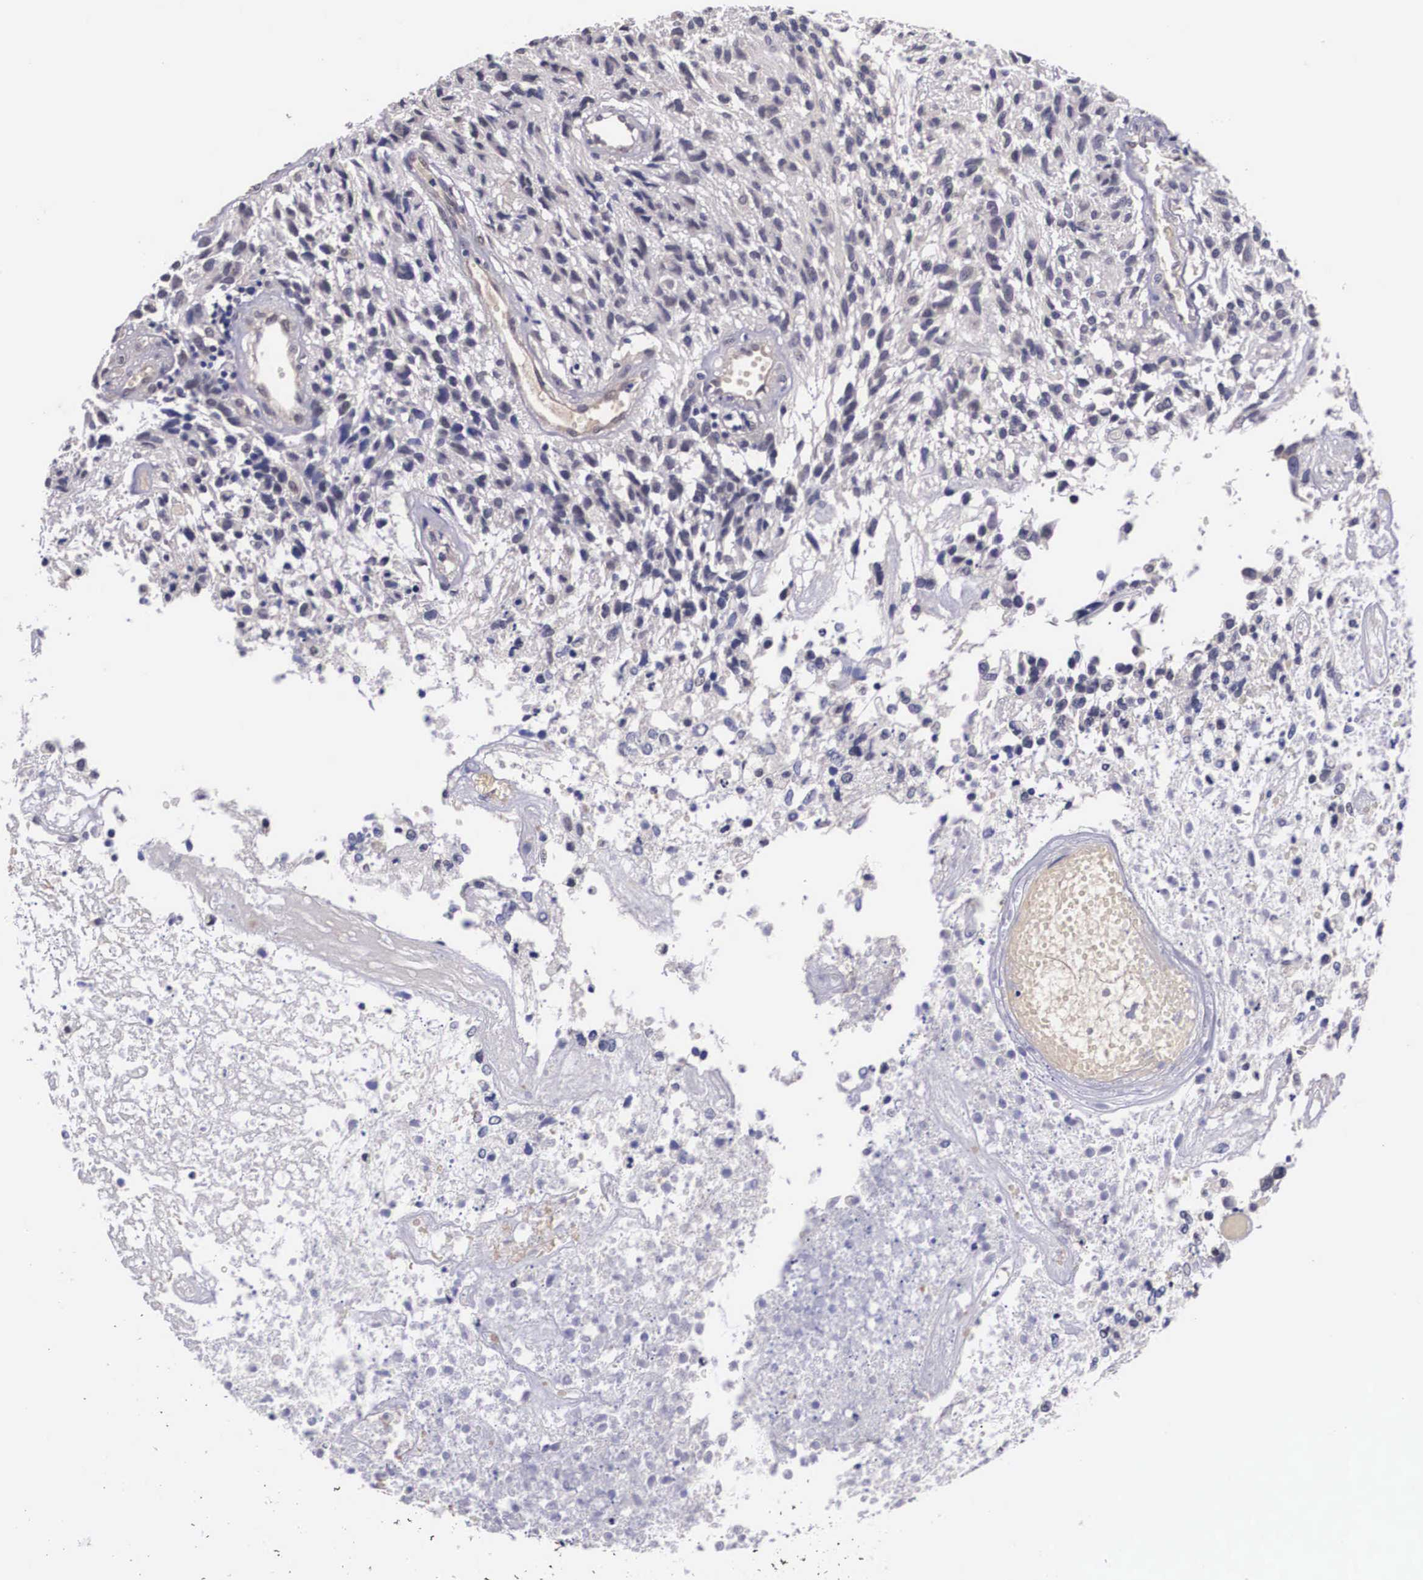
{"staining": {"intensity": "weak", "quantity": "<25%", "location": "cytoplasmic/membranous"}, "tissue": "glioma", "cell_type": "Tumor cells", "image_type": "cancer", "snomed": [{"axis": "morphology", "description": "Glioma, malignant, High grade"}, {"axis": "topography", "description": "Brain"}], "caption": "Immunohistochemistry (IHC) photomicrograph of neoplastic tissue: glioma stained with DAB exhibits no significant protein staining in tumor cells.", "gene": "OTX2", "patient": {"sex": "male", "age": 77}}